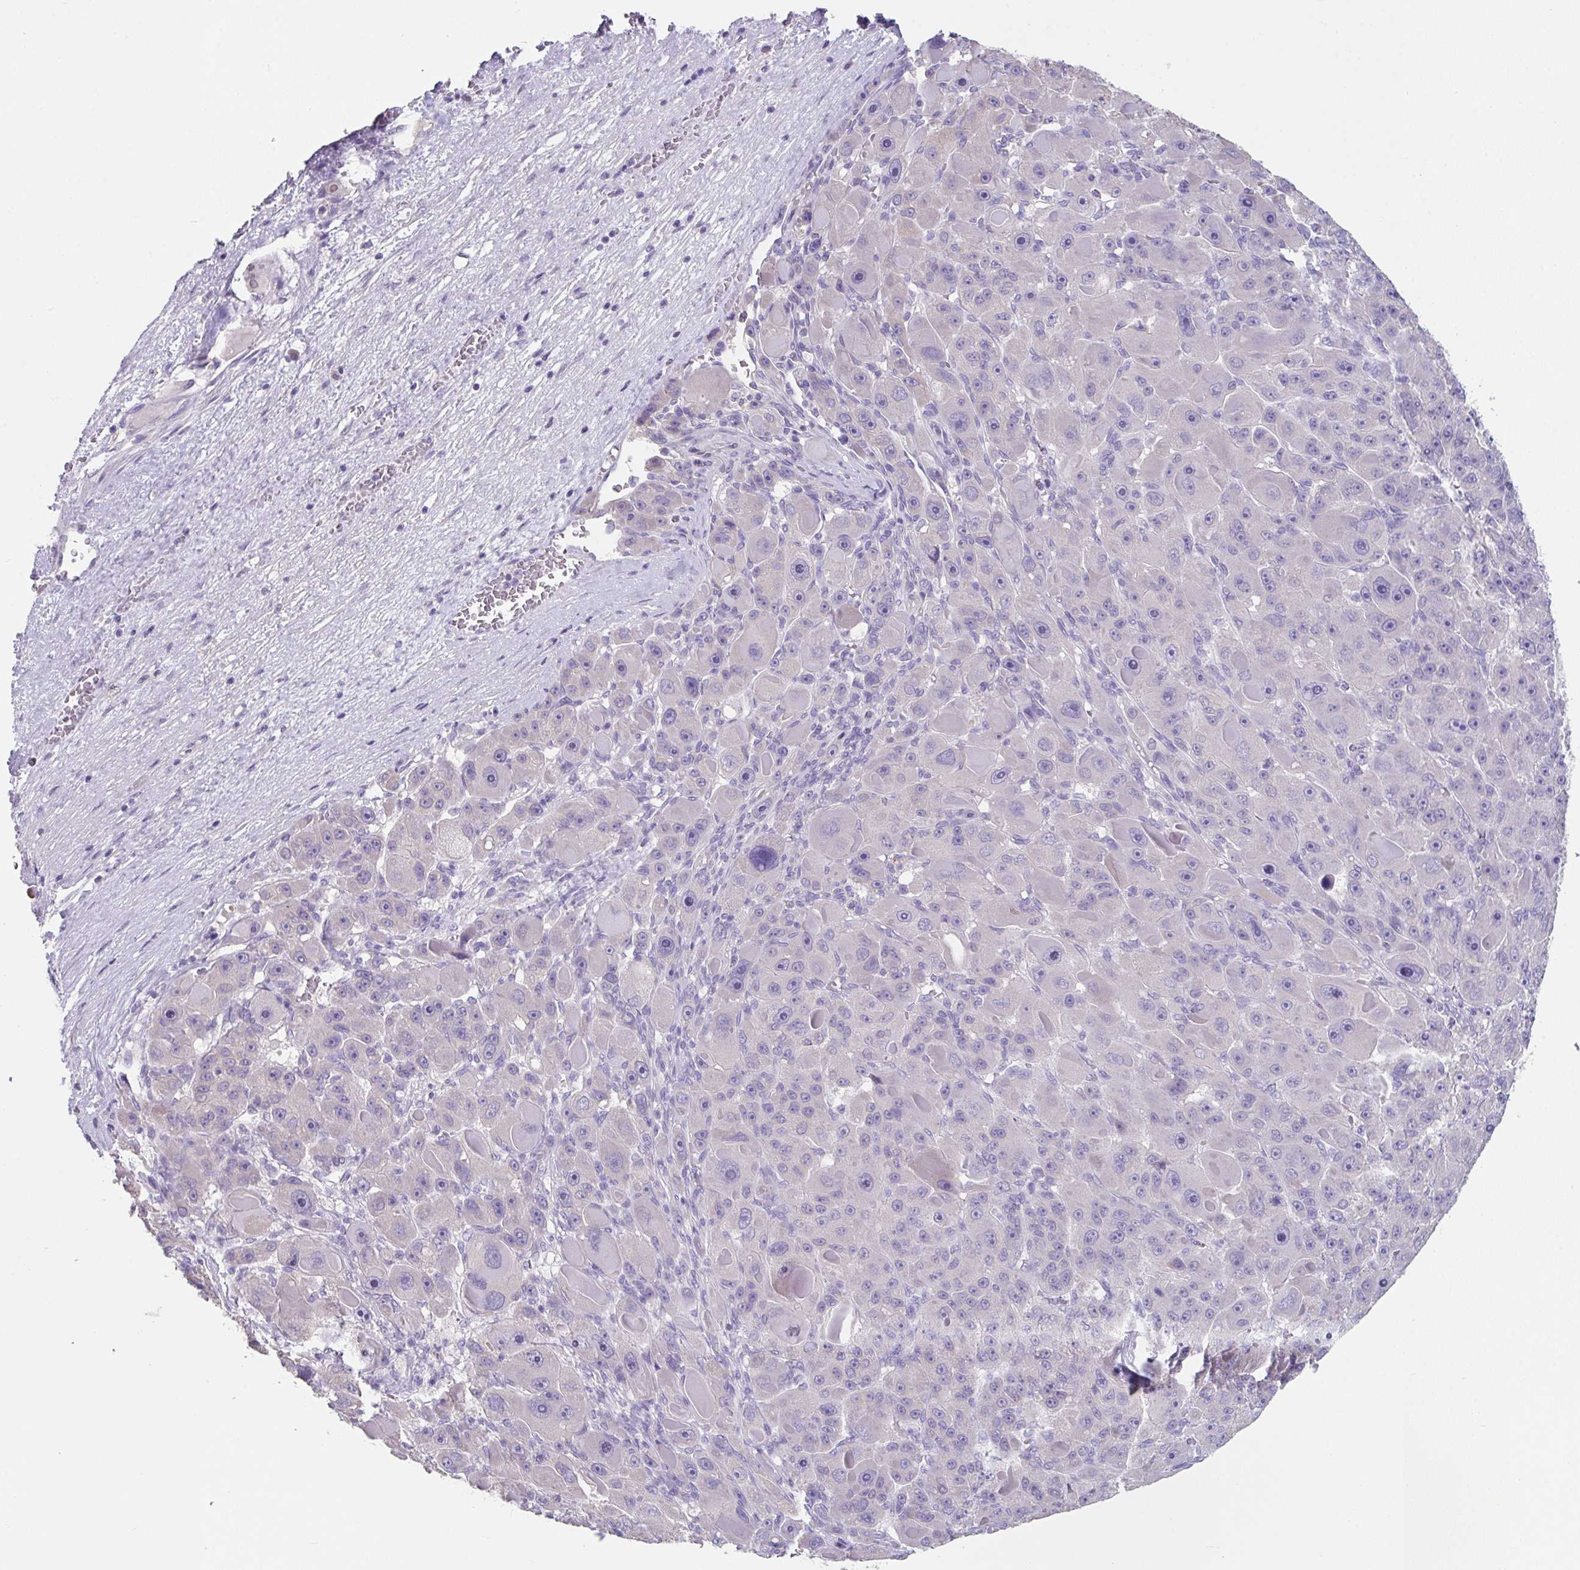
{"staining": {"intensity": "negative", "quantity": "none", "location": "none"}, "tissue": "liver cancer", "cell_type": "Tumor cells", "image_type": "cancer", "snomed": [{"axis": "morphology", "description": "Carcinoma, Hepatocellular, NOS"}, {"axis": "topography", "description": "Liver"}], "caption": "Liver cancer was stained to show a protein in brown. There is no significant positivity in tumor cells.", "gene": "SLC44A4", "patient": {"sex": "male", "age": 76}}